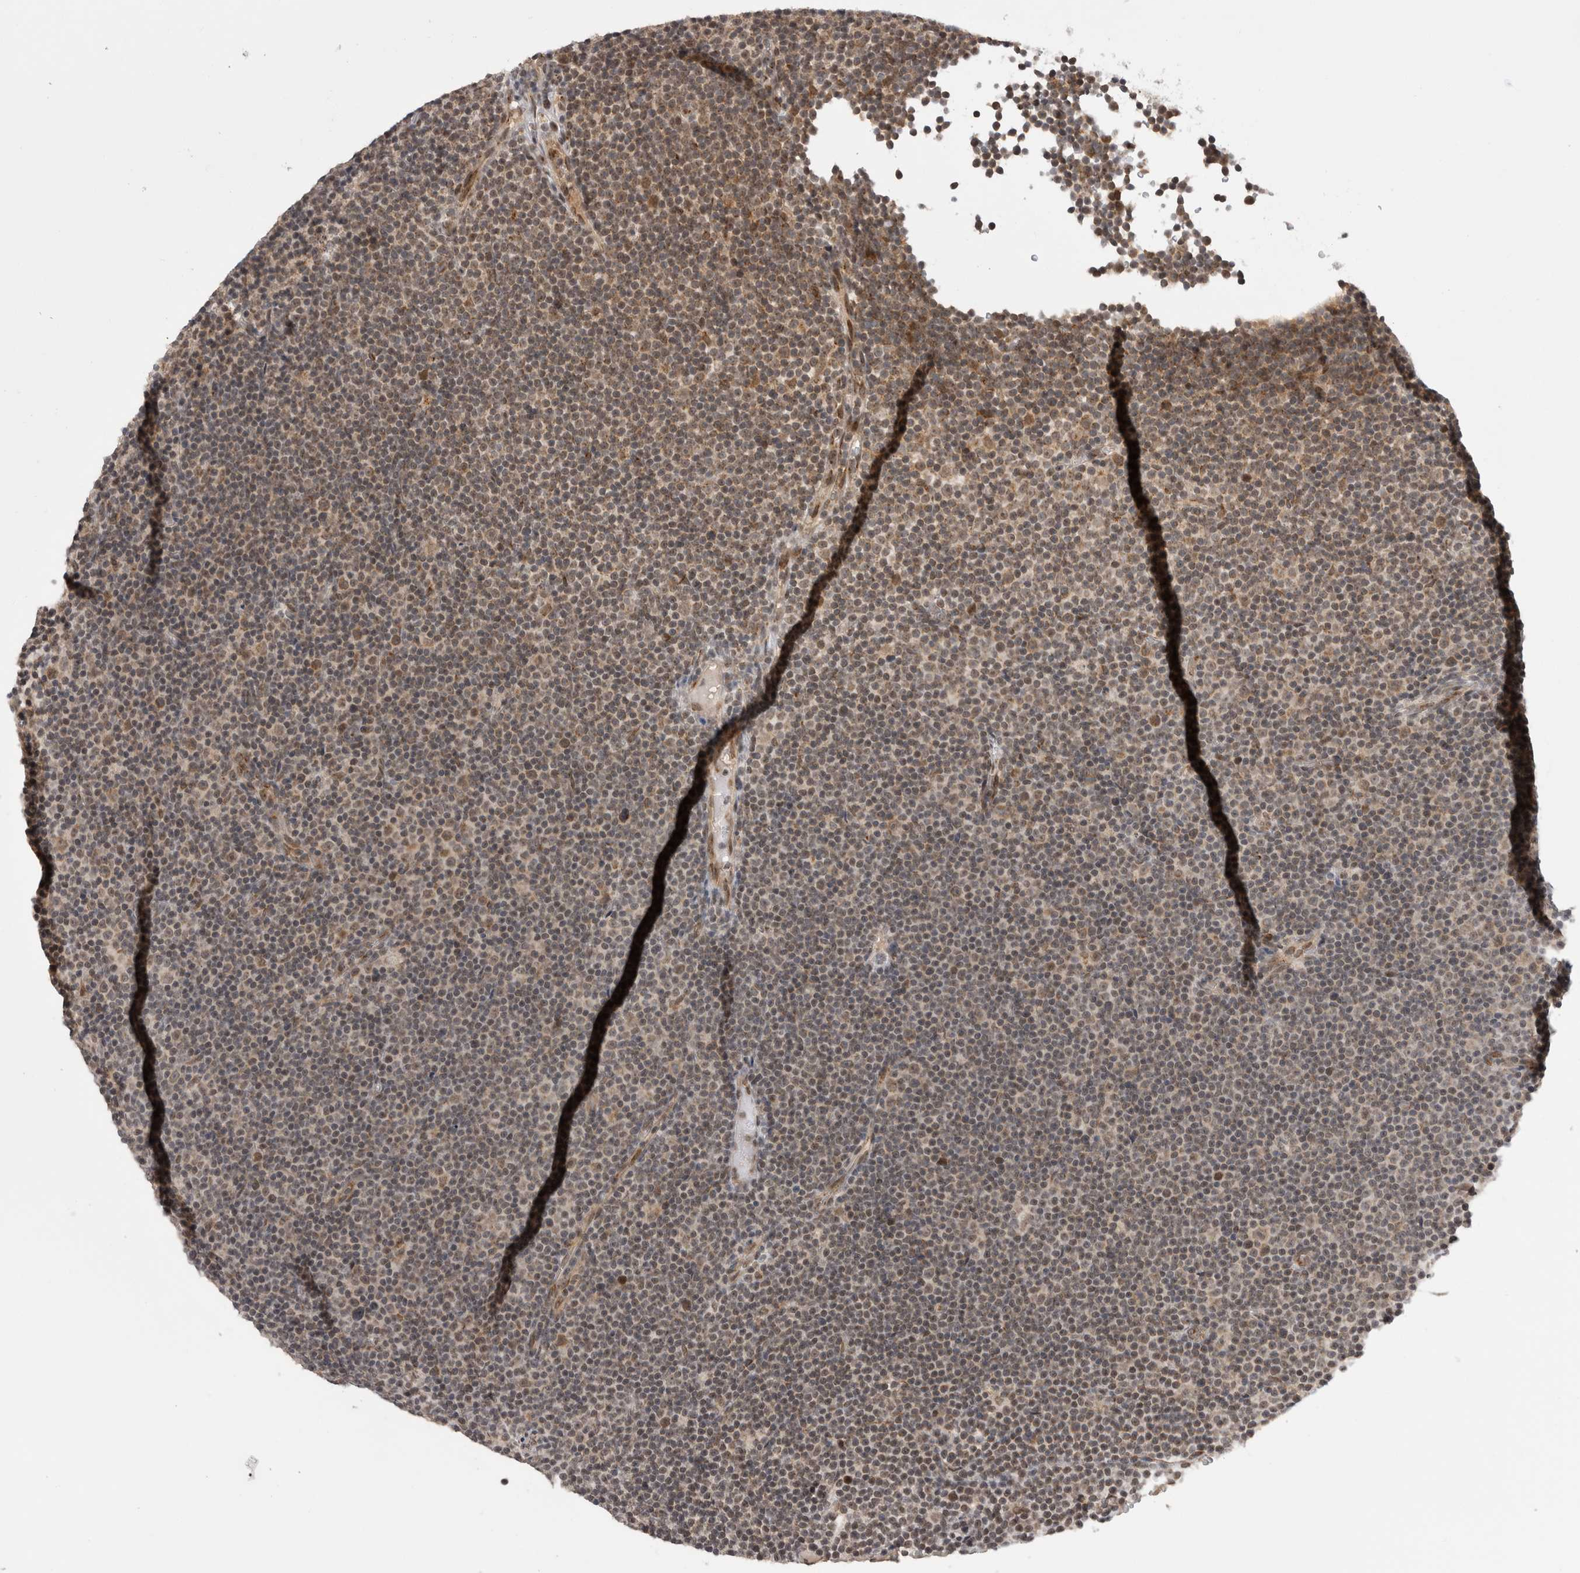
{"staining": {"intensity": "weak", "quantity": "25%-75%", "location": "nuclear"}, "tissue": "lymphoma", "cell_type": "Tumor cells", "image_type": "cancer", "snomed": [{"axis": "morphology", "description": "Malignant lymphoma, non-Hodgkin's type, Low grade"}, {"axis": "topography", "description": "Lymph node"}], "caption": "The immunohistochemical stain labels weak nuclear staining in tumor cells of malignant lymphoma, non-Hodgkin's type (low-grade) tissue.", "gene": "TMEM65", "patient": {"sex": "female", "age": 67}}